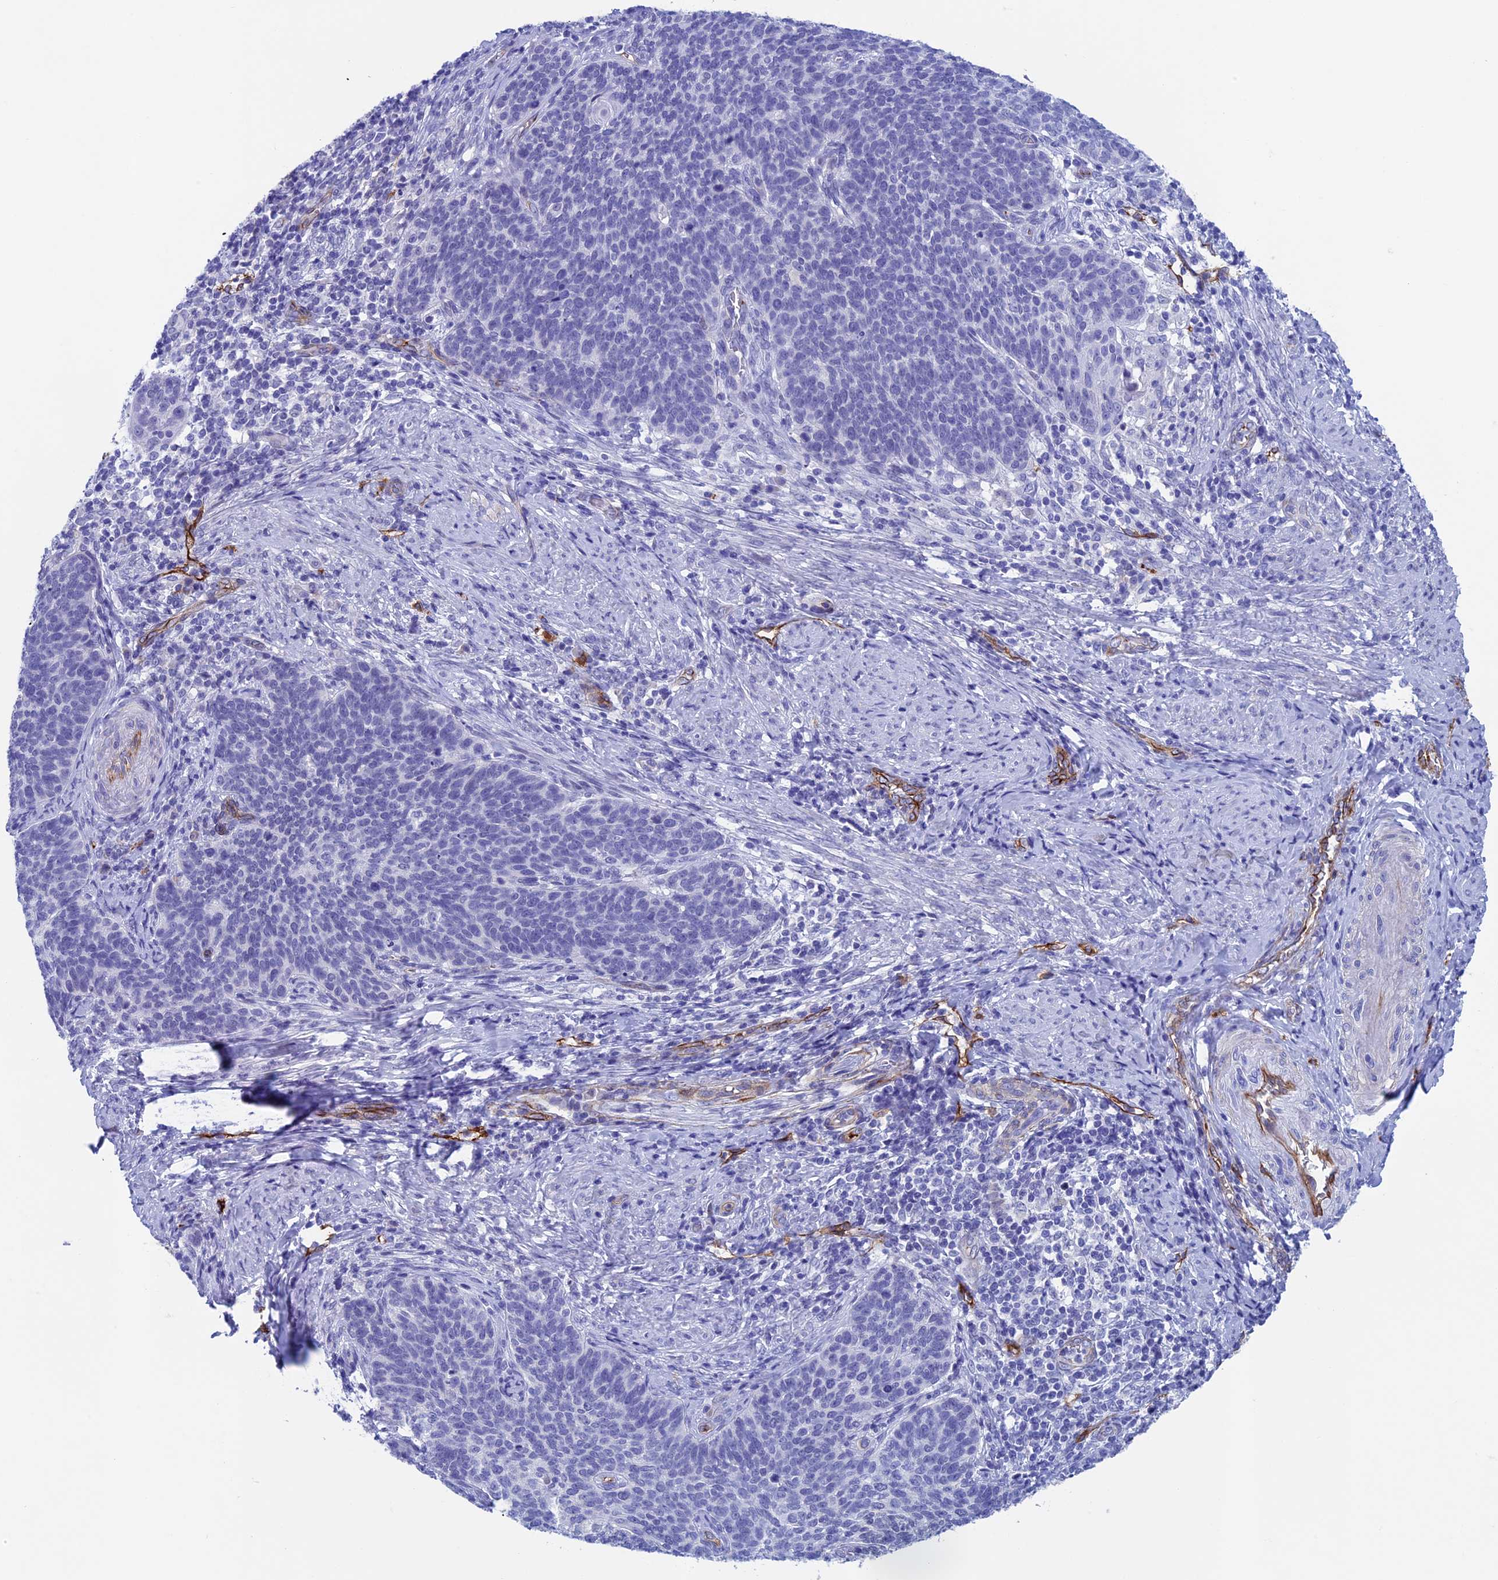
{"staining": {"intensity": "negative", "quantity": "none", "location": "none"}, "tissue": "cervical cancer", "cell_type": "Tumor cells", "image_type": "cancer", "snomed": [{"axis": "morphology", "description": "Normal tissue, NOS"}, {"axis": "morphology", "description": "Squamous cell carcinoma, NOS"}, {"axis": "topography", "description": "Cervix"}], "caption": "Tumor cells are negative for protein expression in human squamous cell carcinoma (cervical). (DAB IHC with hematoxylin counter stain).", "gene": "INSYN1", "patient": {"sex": "female", "age": 39}}